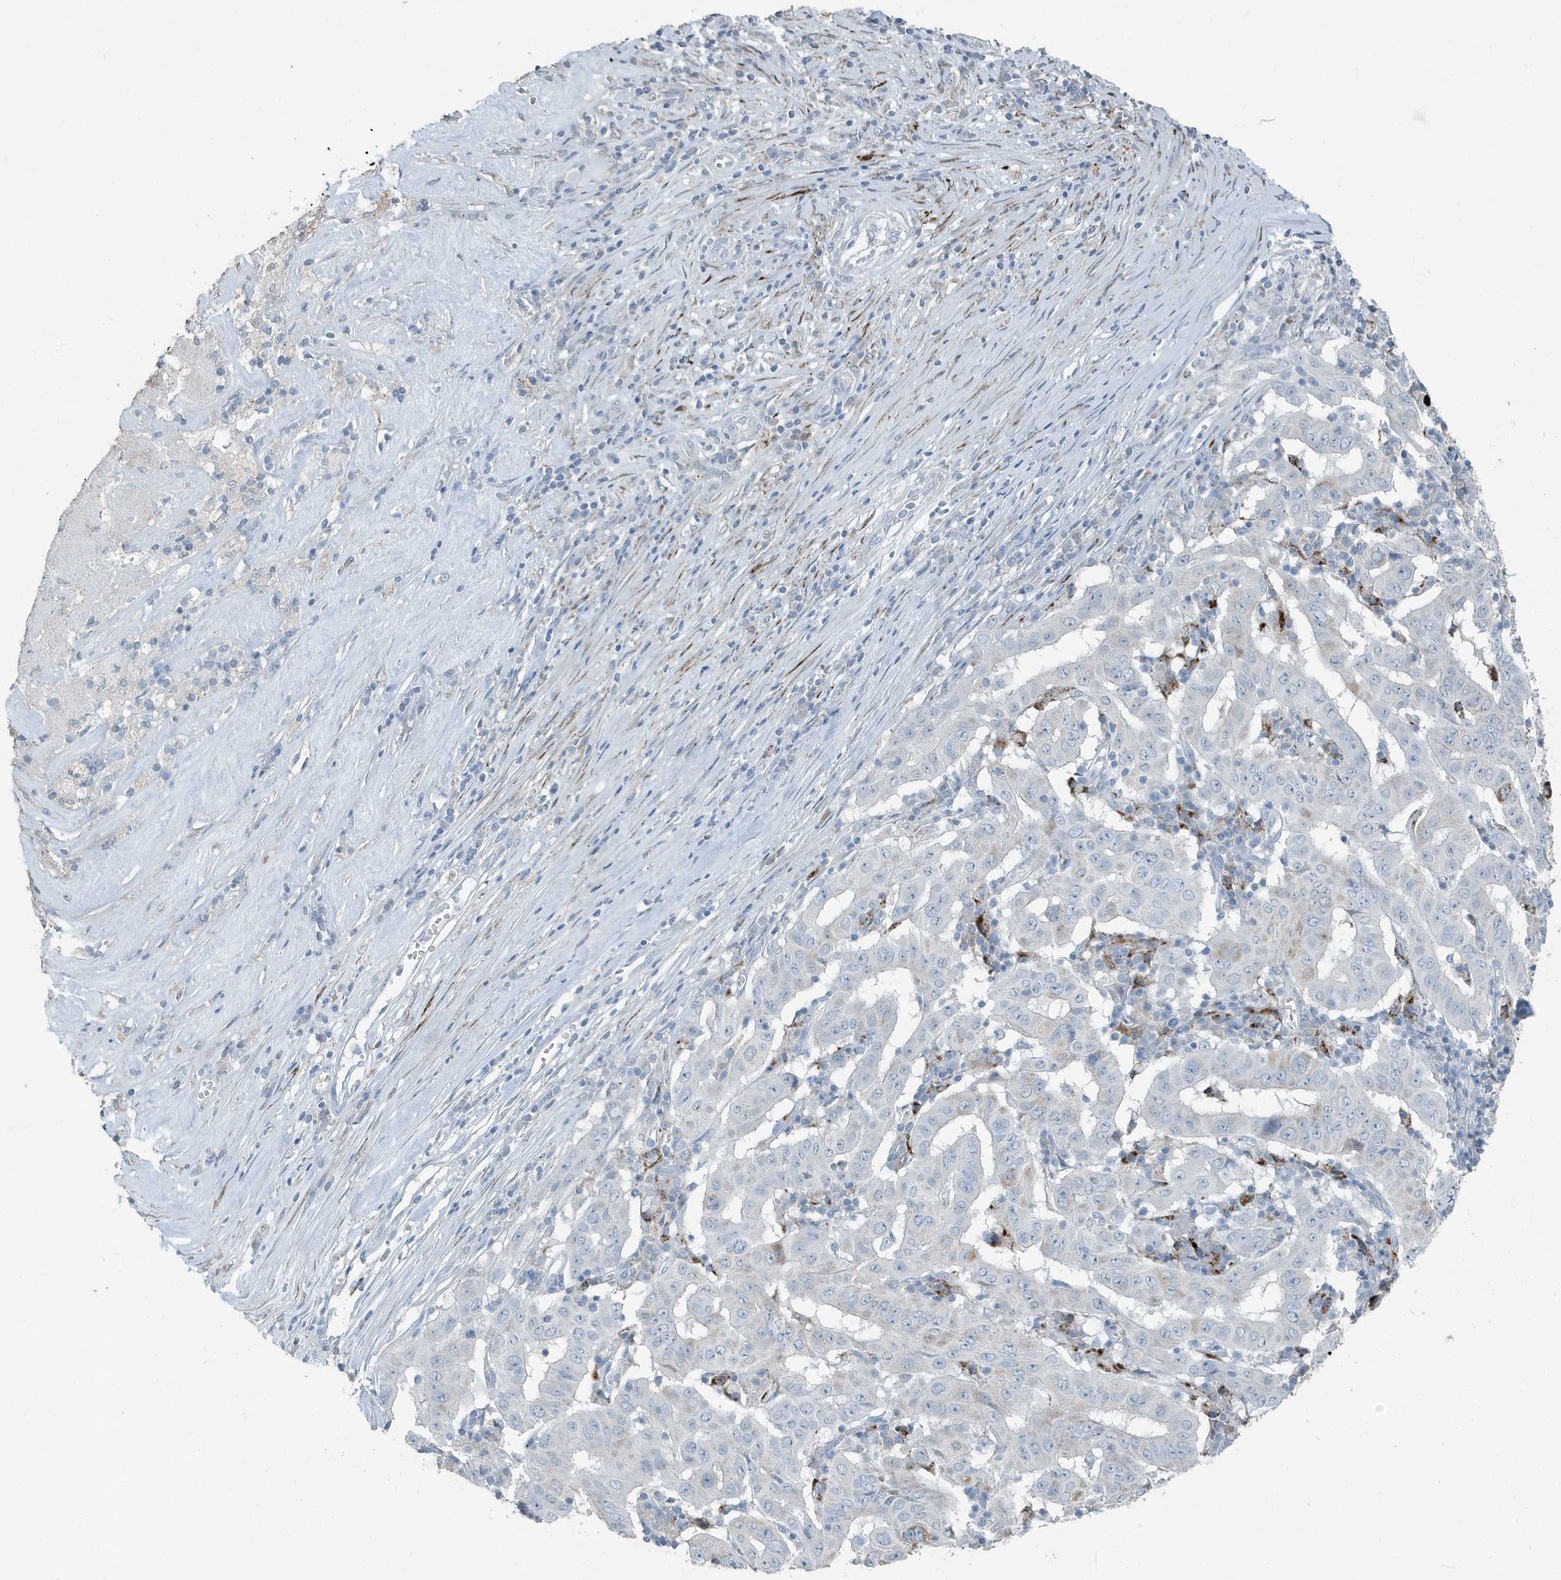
{"staining": {"intensity": "negative", "quantity": "none", "location": "none"}, "tissue": "pancreatic cancer", "cell_type": "Tumor cells", "image_type": "cancer", "snomed": [{"axis": "morphology", "description": "Adenocarcinoma, NOS"}, {"axis": "topography", "description": "Pancreas"}], "caption": "Pancreatic cancer stained for a protein using immunohistochemistry (IHC) reveals no positivity tumor cells.", "gene": "FAM162A", "patient": {"sex": "male", "age": 63}}